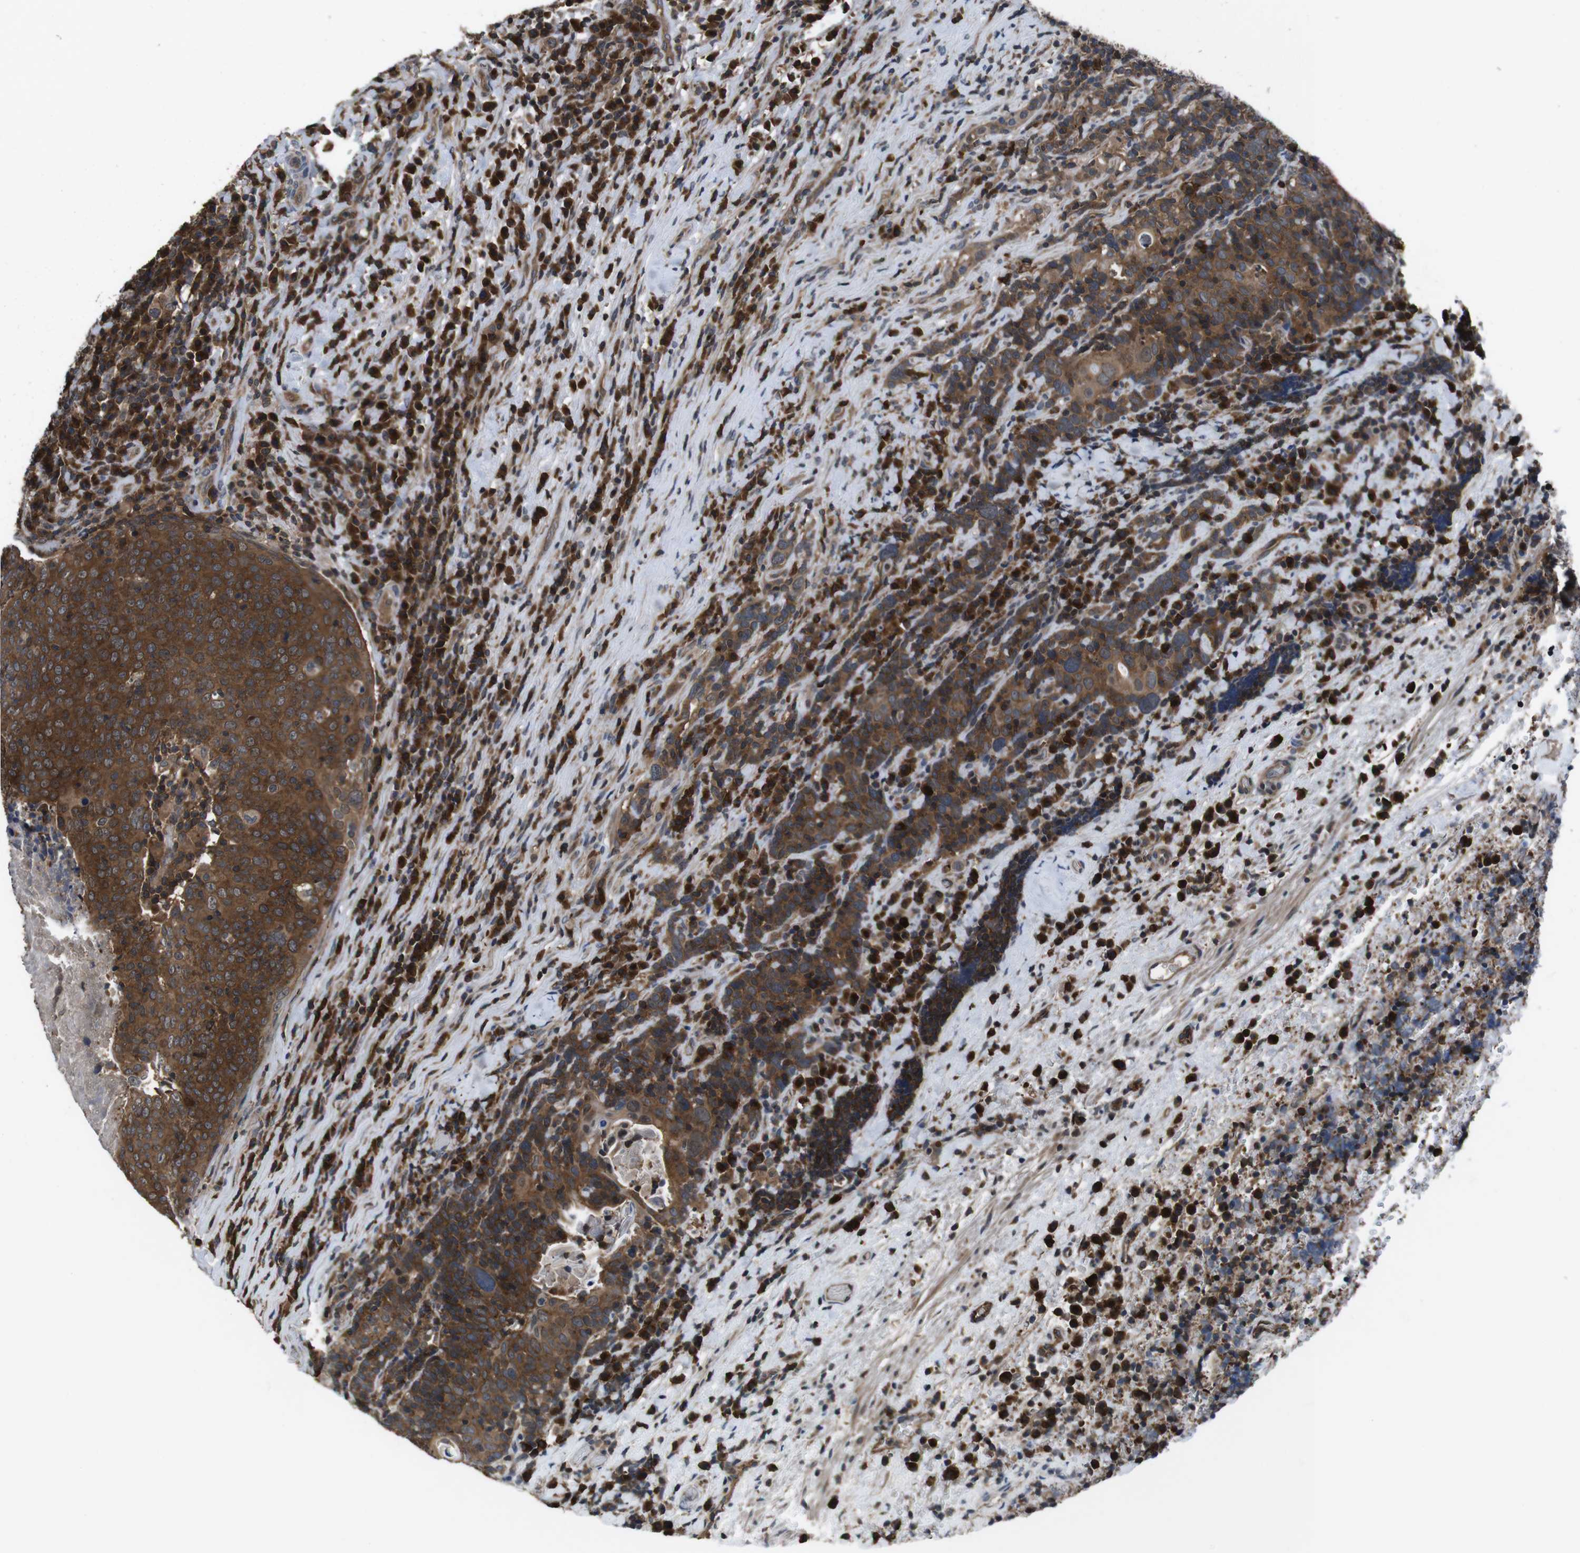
{"staining": {"intensity": "strong", "quantity": ">75%", "location": "cytoplasmic/membranous"}, "tissue": "head and neck cancer", "cell_type": "Tumor cells", "image_type": "cancer", "snomed": [{"axis": "morphology", "description": "Squamous cell carcinoma, NOS"}, {"axis": "morphology", "description": "Squamous cell carcinoma, metastatic, NOS"}, {"axis": "topography", "description": "Lymph node"}, {"axis": "topography", "description": "Head-Neck"}], "caption": "The histopathology image displays immunohistochemical staining of squamous cell carcinoma (head and neck). There is strong cytoplasmic/membranous expression is present in about >75% of tumor cells.", "gene": "SLC22A23", "patient": {"sex": "male", "age": 62}}